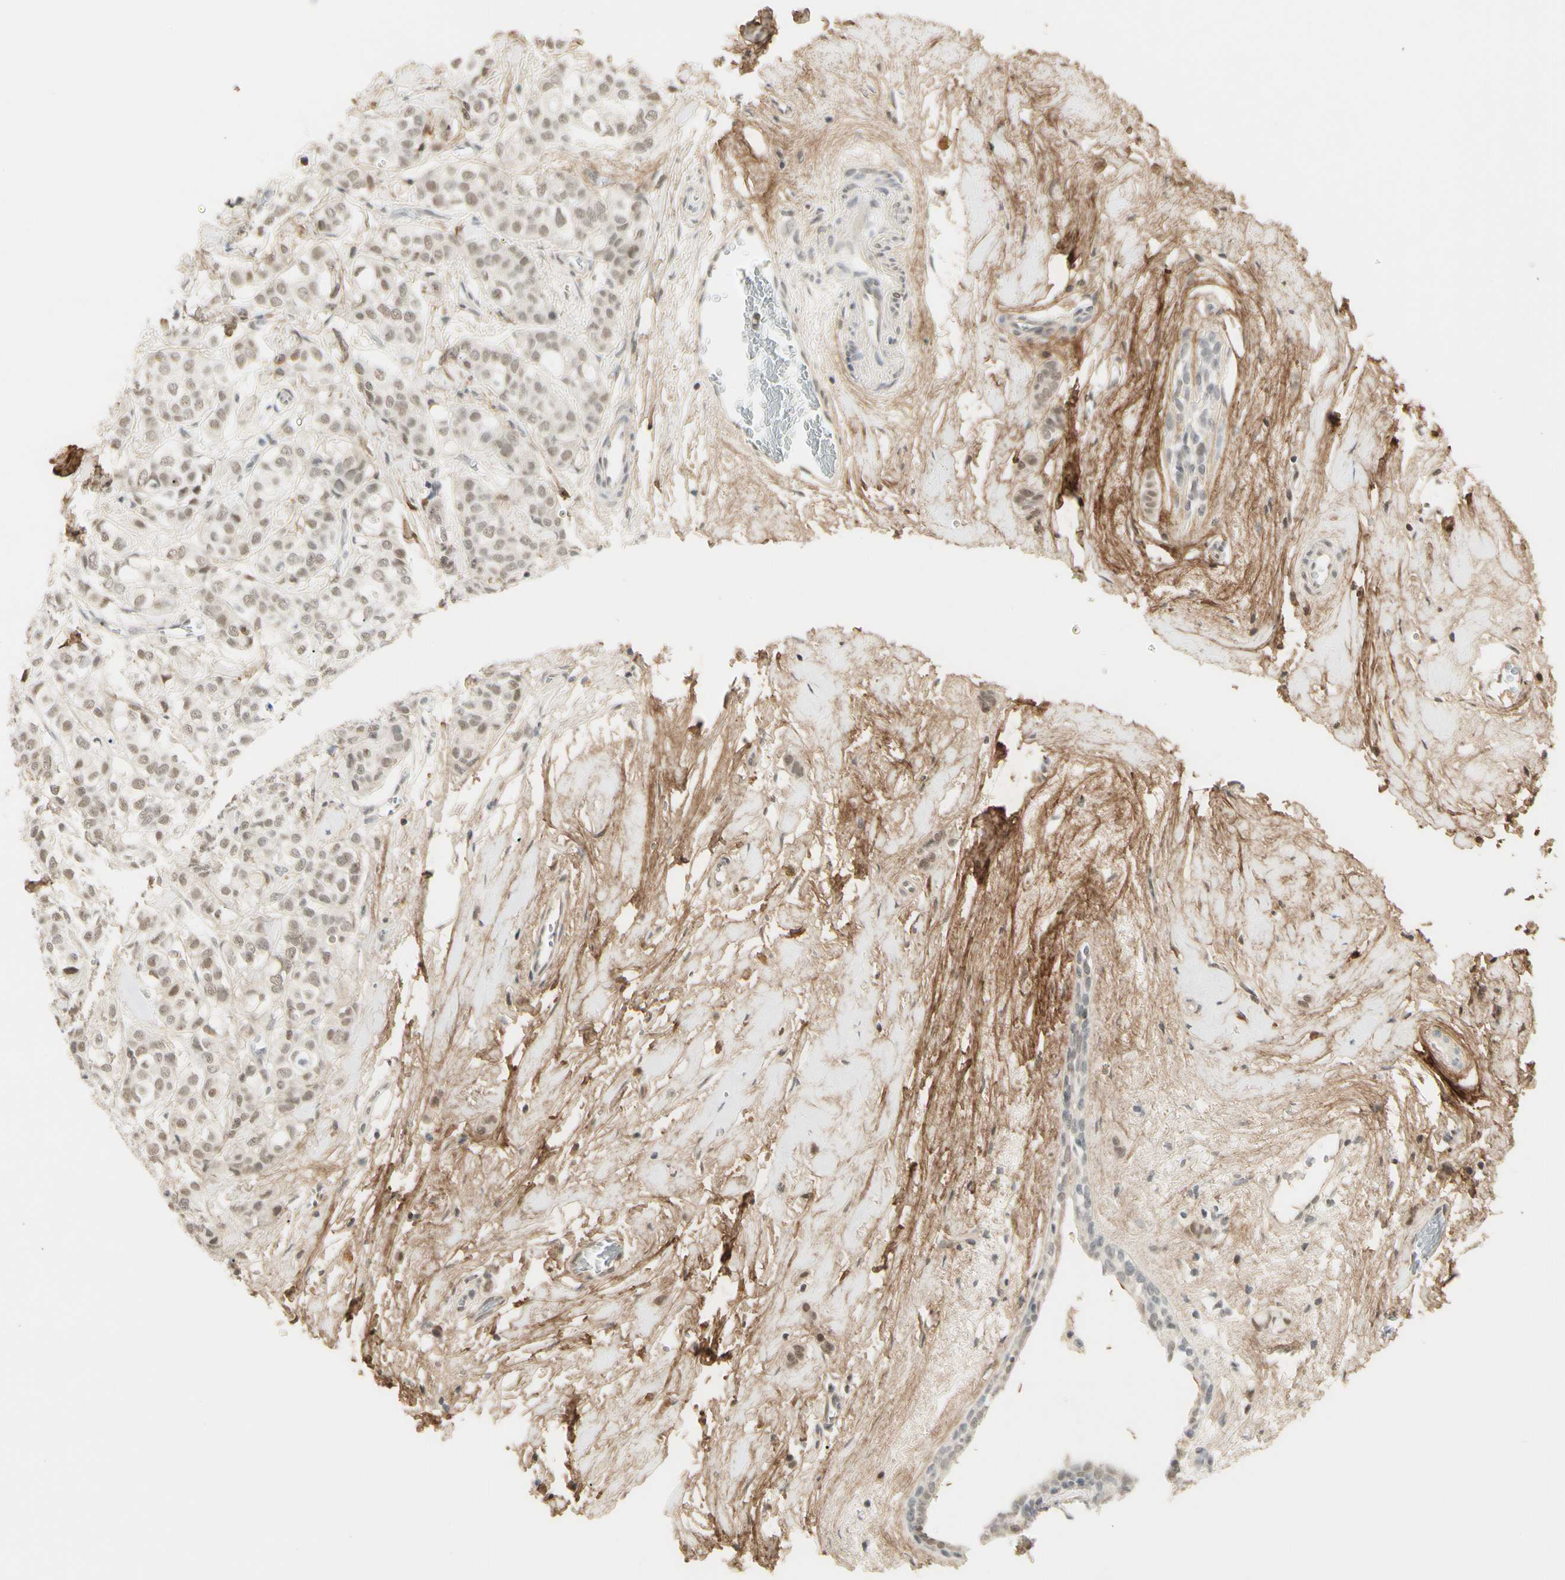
{"staining": {"intensity": "weak", "quantity": ">75%", "location": "nuclear"}, "tissue": "breast cancer", "cell_type": "Tumor cells", "image_type": "cancer", "snomed": [{"axis": "morphology", "description": "Lobular carcinoma"}, {"axis": "topography", "description": "Breast"}], "caption": "Breast cancer (lobular carcinoma) was stained to show a protein in brown. There is low levels of weak nuclear positivity in about >75% of tumor cells. The staining is performed using DAB (3,3'-diaminobenzidine) brown chromogen to label protein expression. The nuclei are counter-stained blue using hematoxylin.", "gene": "ASPN", "patient": {"sex": "female", "age": 60}}